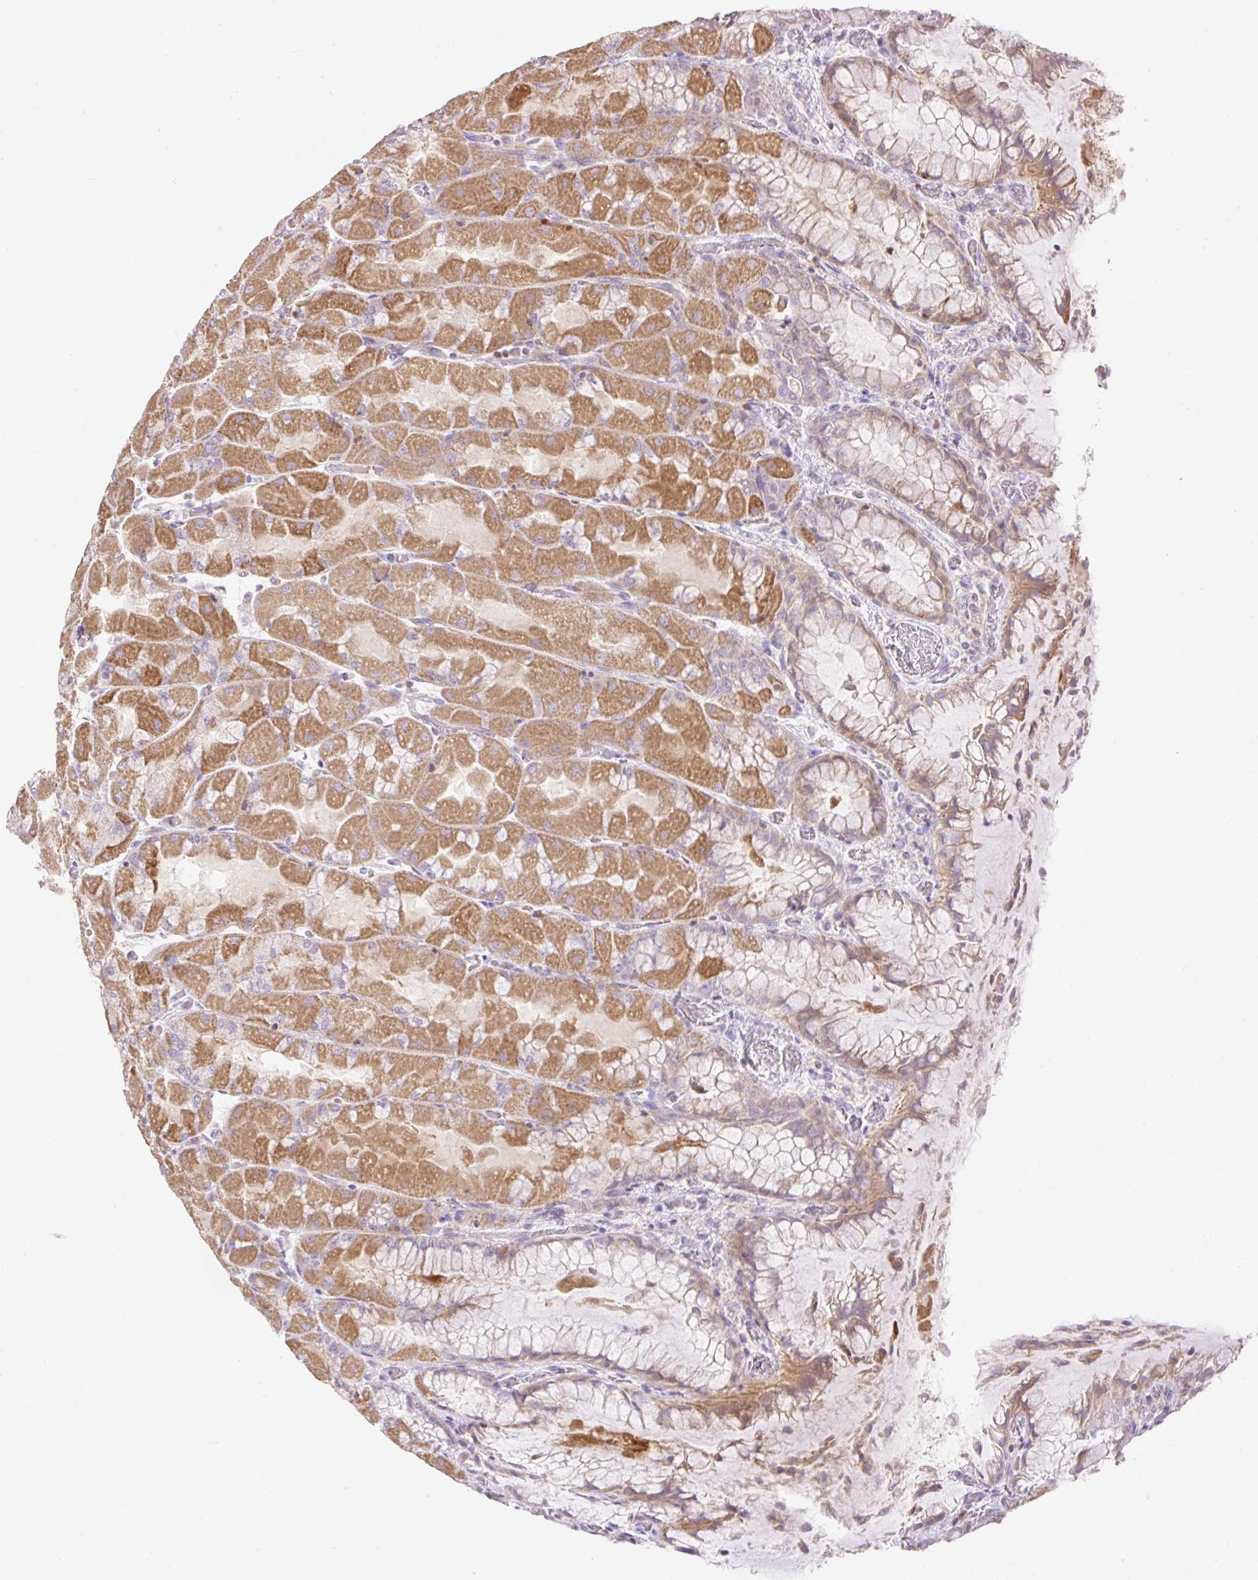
{"staining": {"intensity": "moderate", "quantity": ">75%", "location": "cytoplasmic/membranous"}, "tissue": "stomach", "cell_type": "Glandular cells", "image_type": "normal", "snomed": [{"axis": "morphology", "description": "Normal tissue, NOS"}, {"axis": "topography", "description": "Stomach"}], "caption": "Moderate cytoplasmic/membranous protein positivity is appreciated in approximately >75% of glandular cells in stomach. Ihc stains the protein of interest in brown and the nuclei are stained blue.", "gene": "VPS25", "patient": {"sex": "female", "age": 61}}